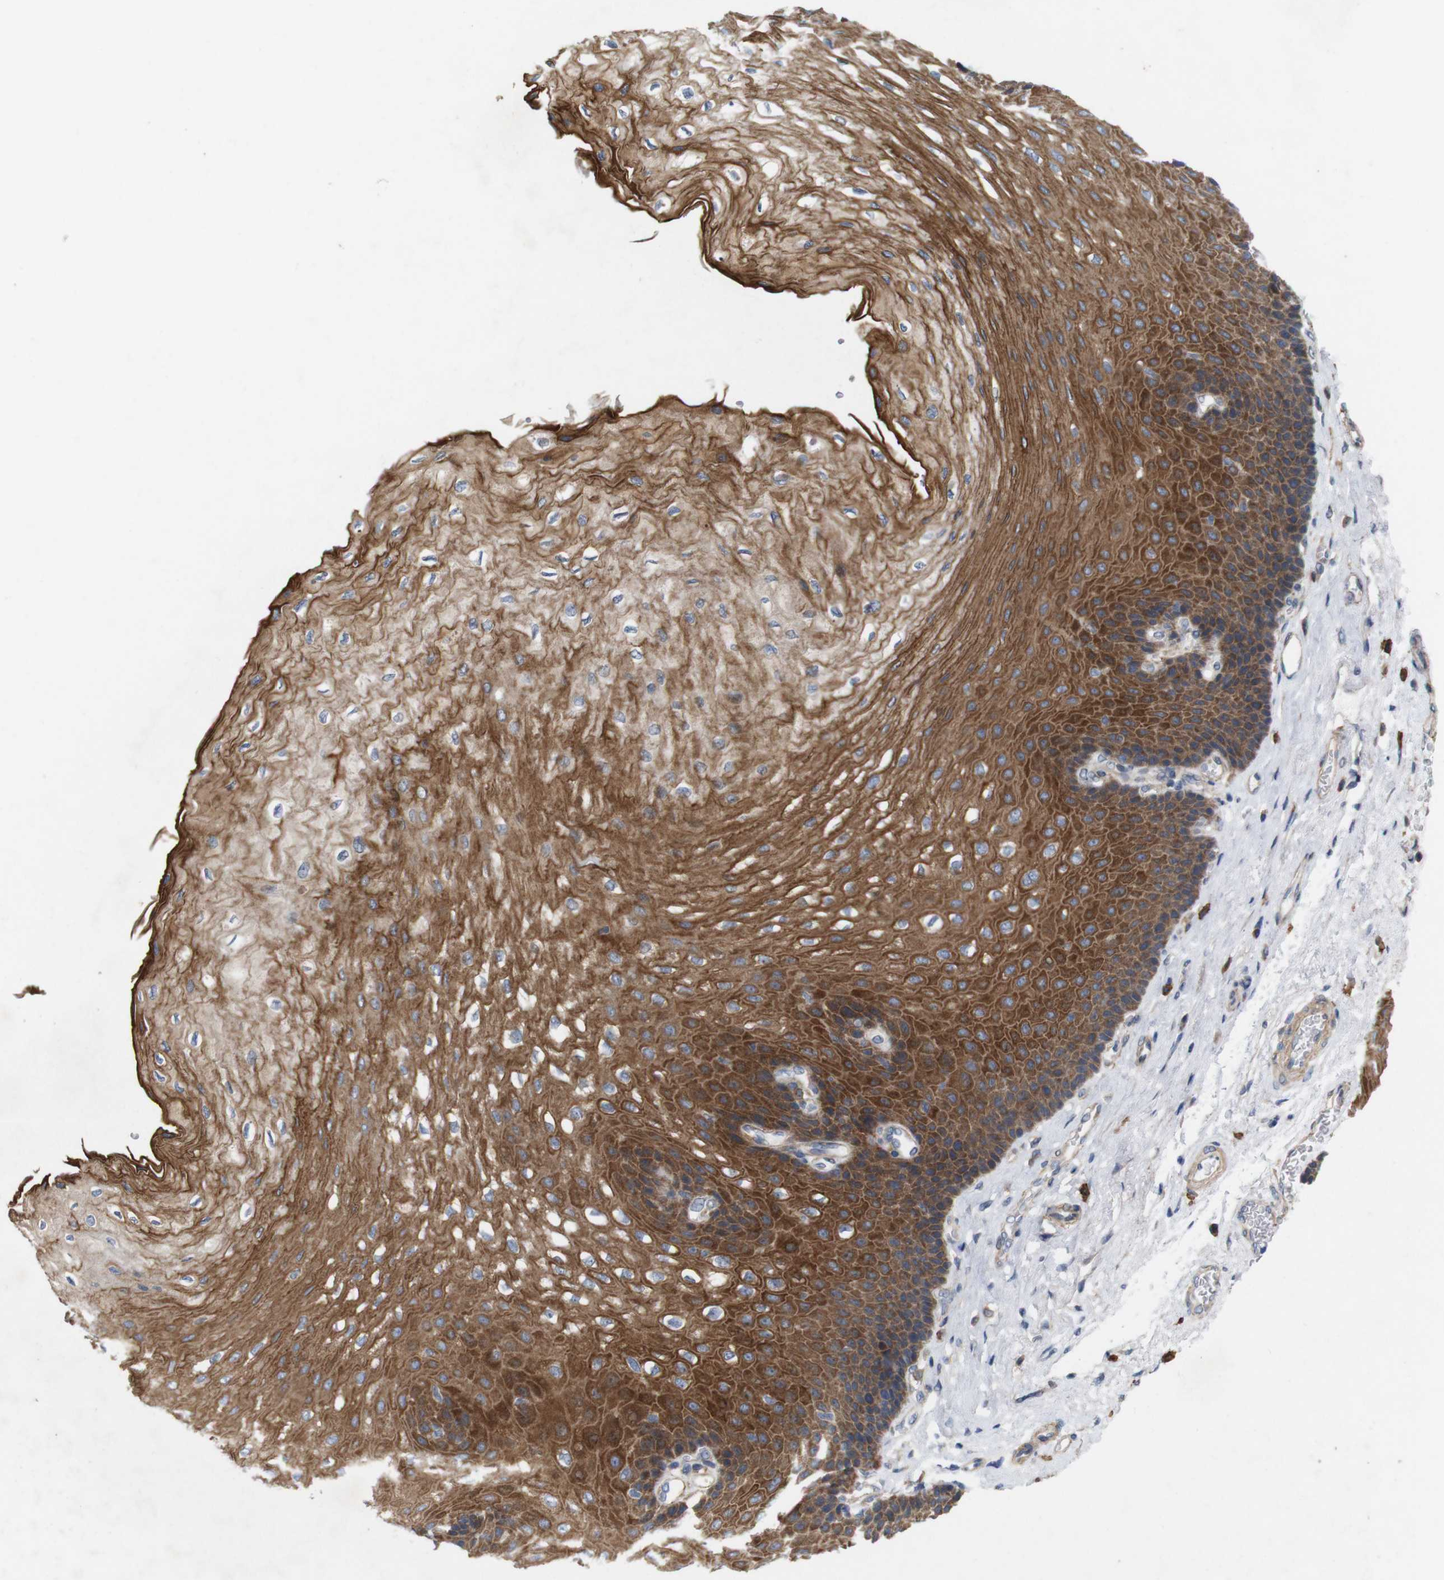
{"staining": {"intensity": "strong", "quantity": ">75%", "location": "cytoplasmic/membranous"}, "tissue": "esophagus", "cell_type": "Squamous epithelial cells", "image_type": "normal", "snomed": [{"axis": "morphology", "description": "Normal tissue, NOS"}, {"axis": "topography", "description": "Esophagus"}], "caption": "Immunohistochemical staining of benign esophagus exhibits high levels of strong cytoplasmic/membranous staining in about >75% of squamous epithelial cells.", "gene": "SIGLEC8", "patient": {"sex": "female", "age": 72}}